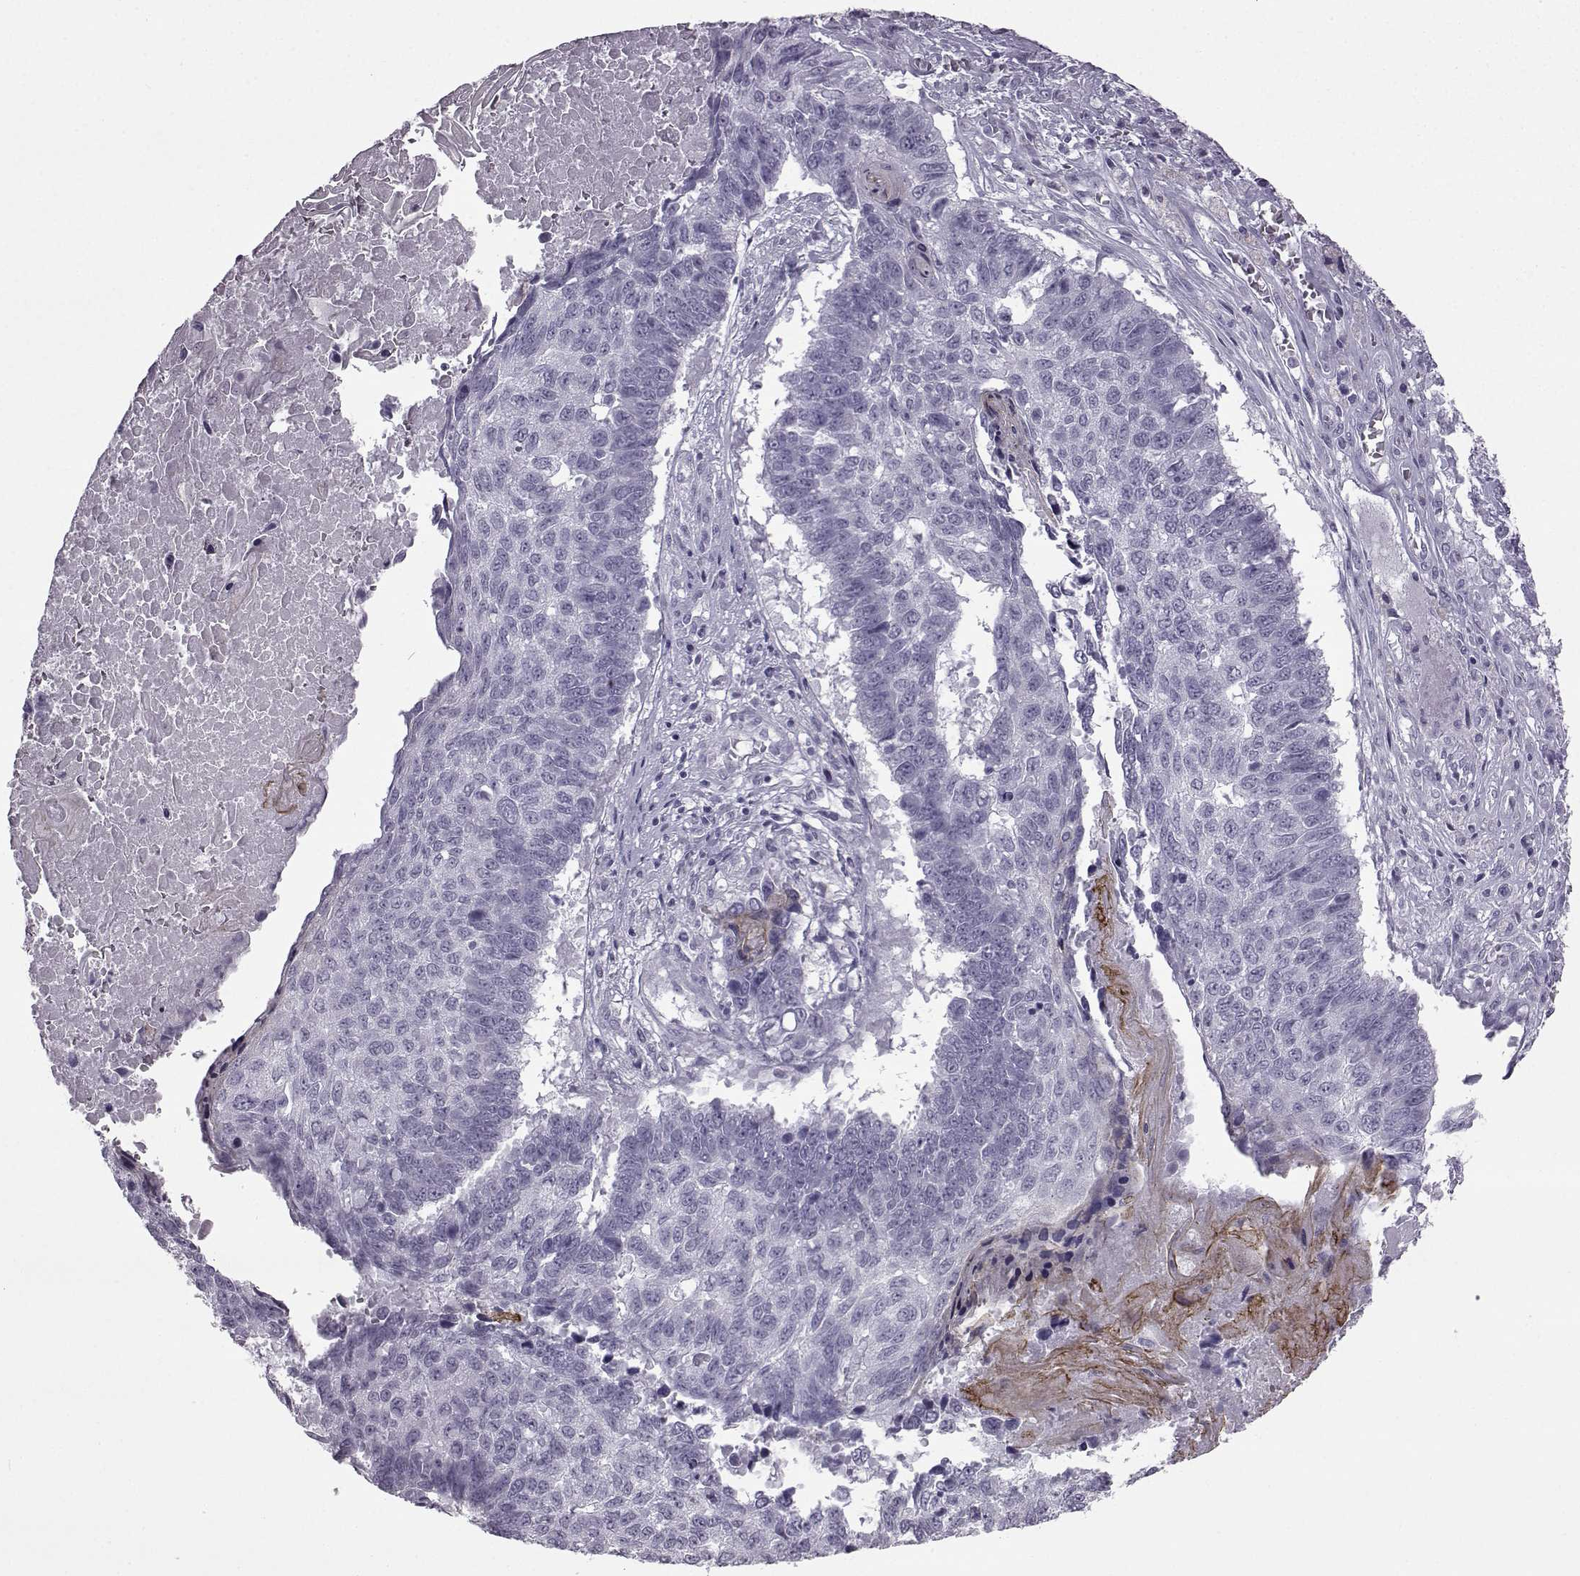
{"staining": {"intensity": "negative", "quantity": "none", "location": "none"}, "tissue": "lung cancer", "cell_type": "Tumor cells", "image_type": "cancer", "snomed": [{"axis": "morphology", "description": "Squamous cell carcinoma, NOS"}, {"axis": "topography", "description": "Lung"}], "caption": "A photomicrograph of human lung squamous cell carcinoma is negative for staining in tumor cells.", "gene": "SLC28A2", "patient": {"sex": "male", "age": 73}}